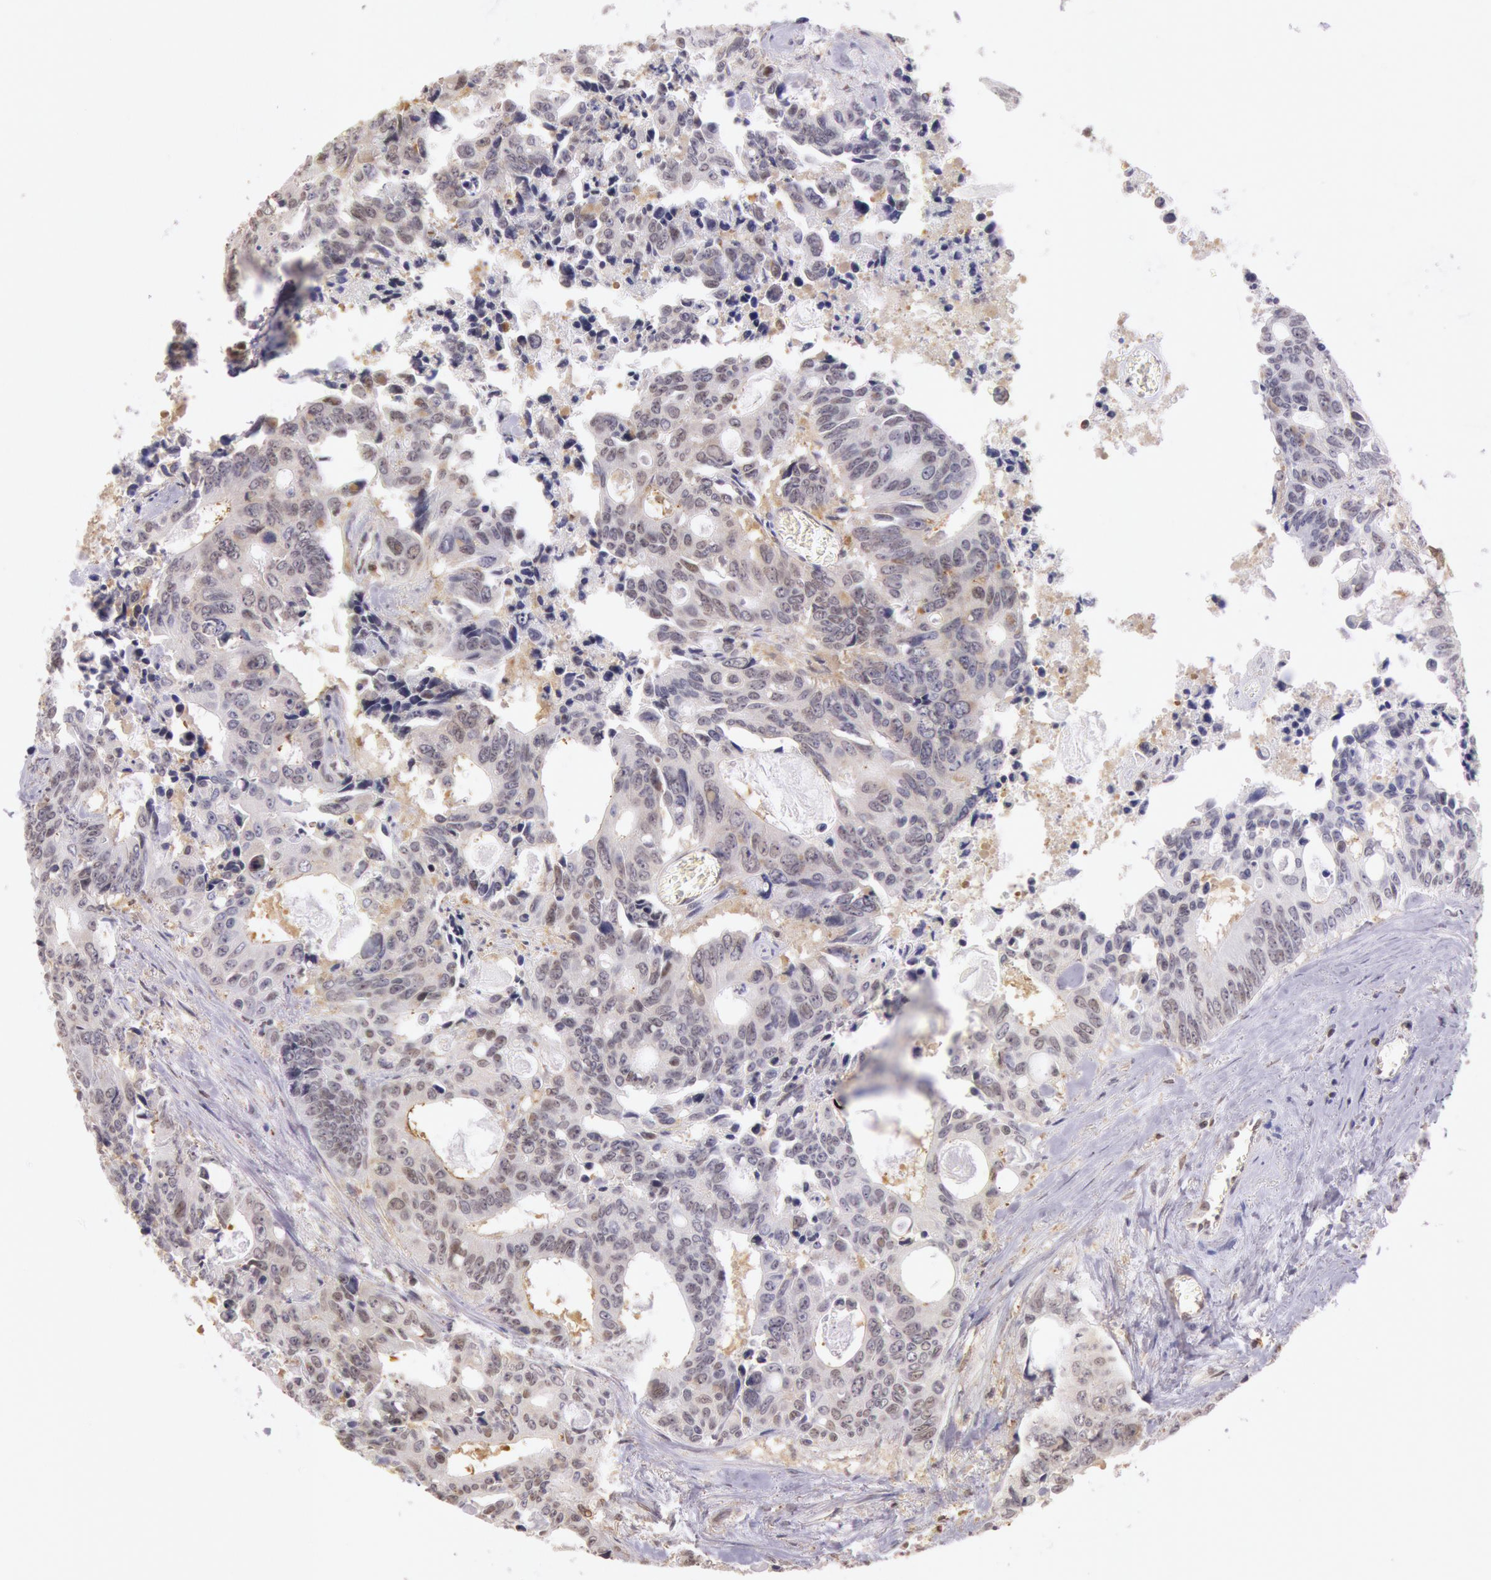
{"staining": {"intensity": "weak", "quantity": "25%-75%", "location": "cytoplasmic/membranous,nuclear"}, "tissue": "colorectal cancer", "cell_type": "Tumor cells", "image_type": "cancer", "snomed": [{"axis": "morphology", "description": "Adenocarcinoma, NOS"}, {"axis": "topography", "description": "Rectum"}], "caption": "Protein positivity by immunohistochemistry reveals weak cytoplasmic/membranous and nuclear expression in approximately 25%-75% of tumor cells in colorectal cancer (adenocarcinoma).", "gene": "HIF1A", "patient": {"sex": "male", "age": 76}}